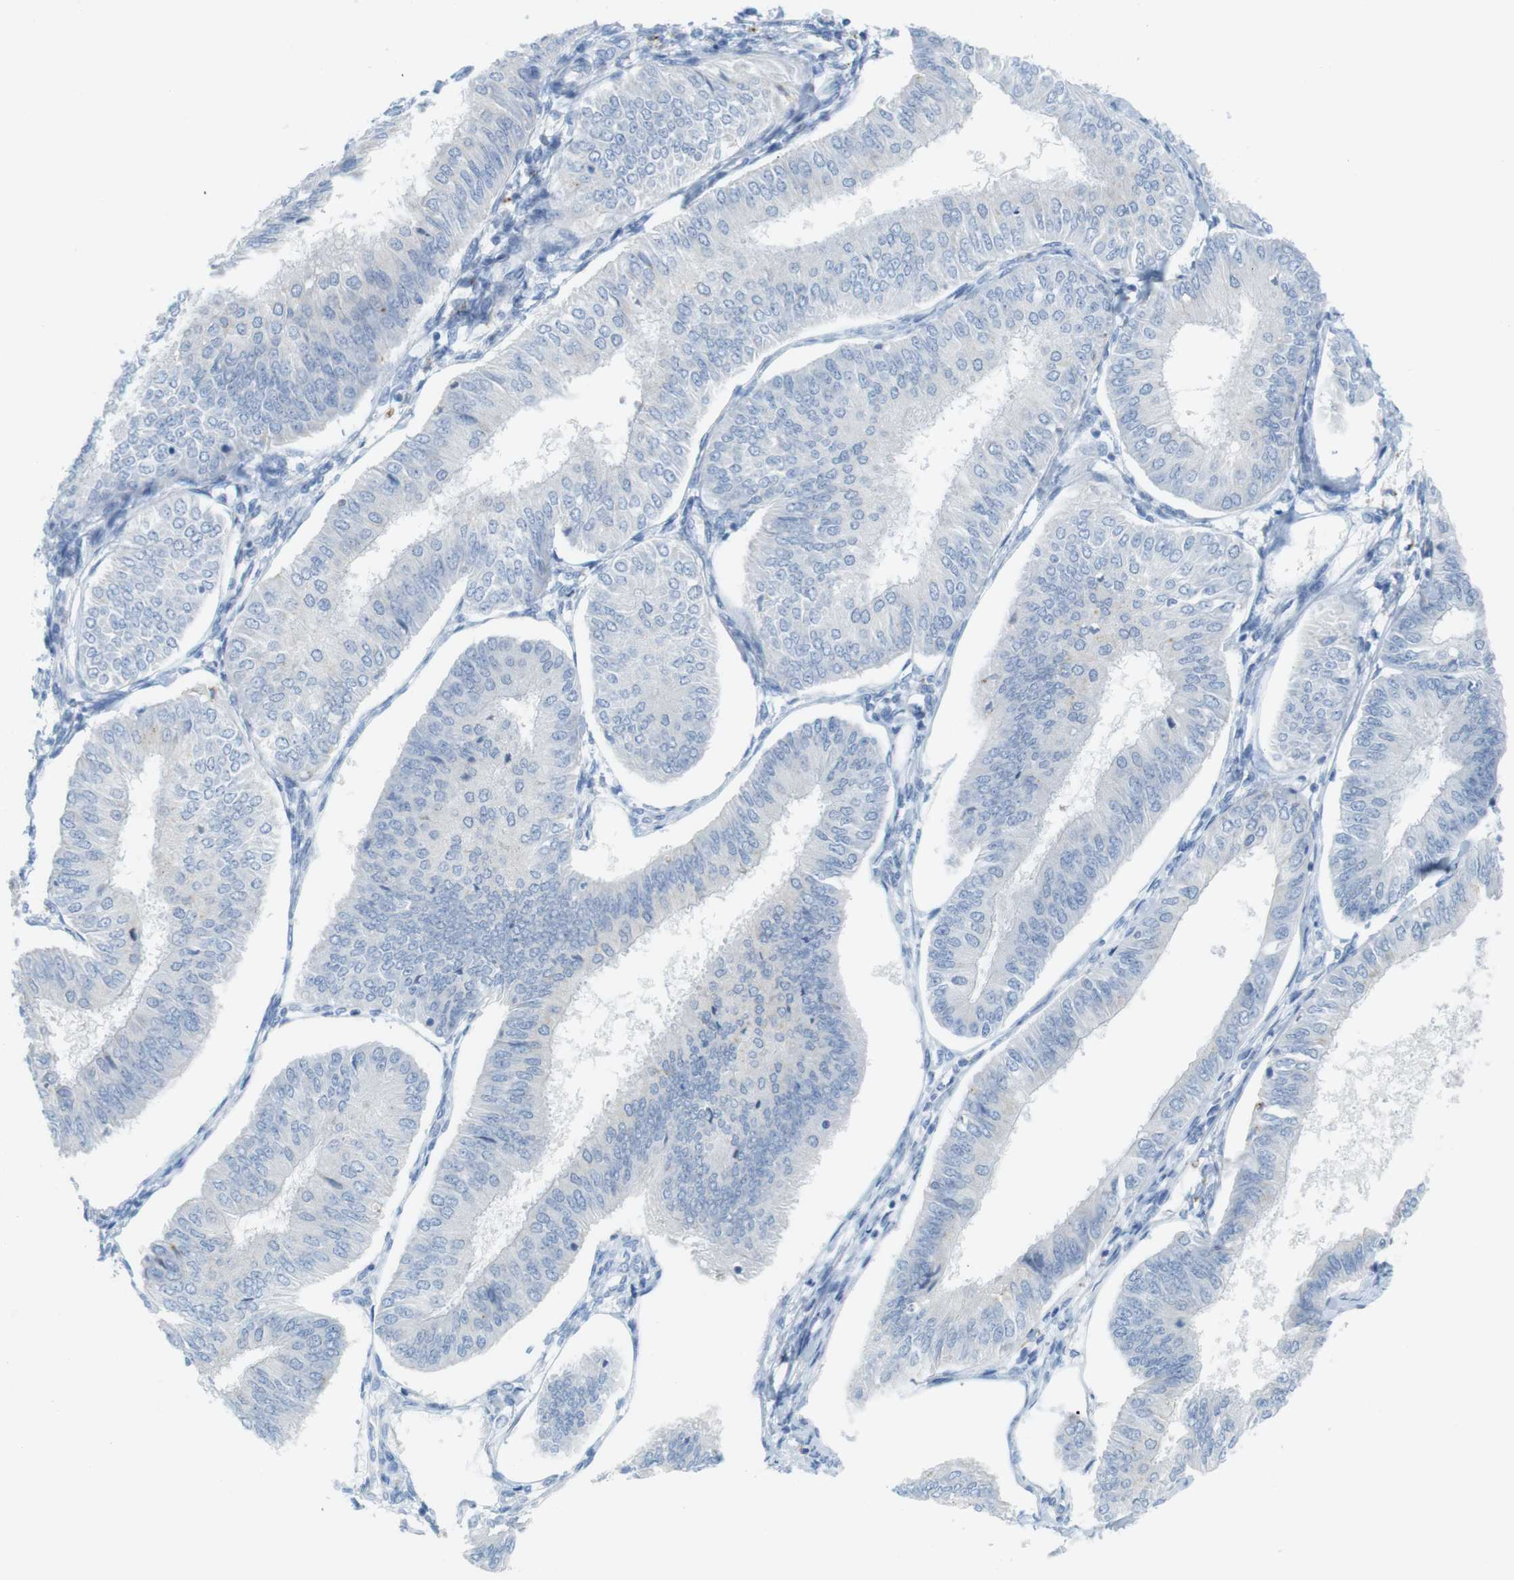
{"staining": {"intensity": "negative", "quantity": "none", "location": "none"}, "tissue": "endometrial cancer", "cell_type": "Tumor cells", "image_type": "cancer", "snomed": [{"axis": "morphology", "description": "Adenocarcinoma, NOS"}, {"axis": "topography", "description": "Endometrium"}], "caption": "Immunohistochemistry (IHC) of endometrial cancer (adenocarcinoma) shows no staining in tumor cells.", "gene": "YIPF1", "patient": {"sex": "female", "age": 58}}